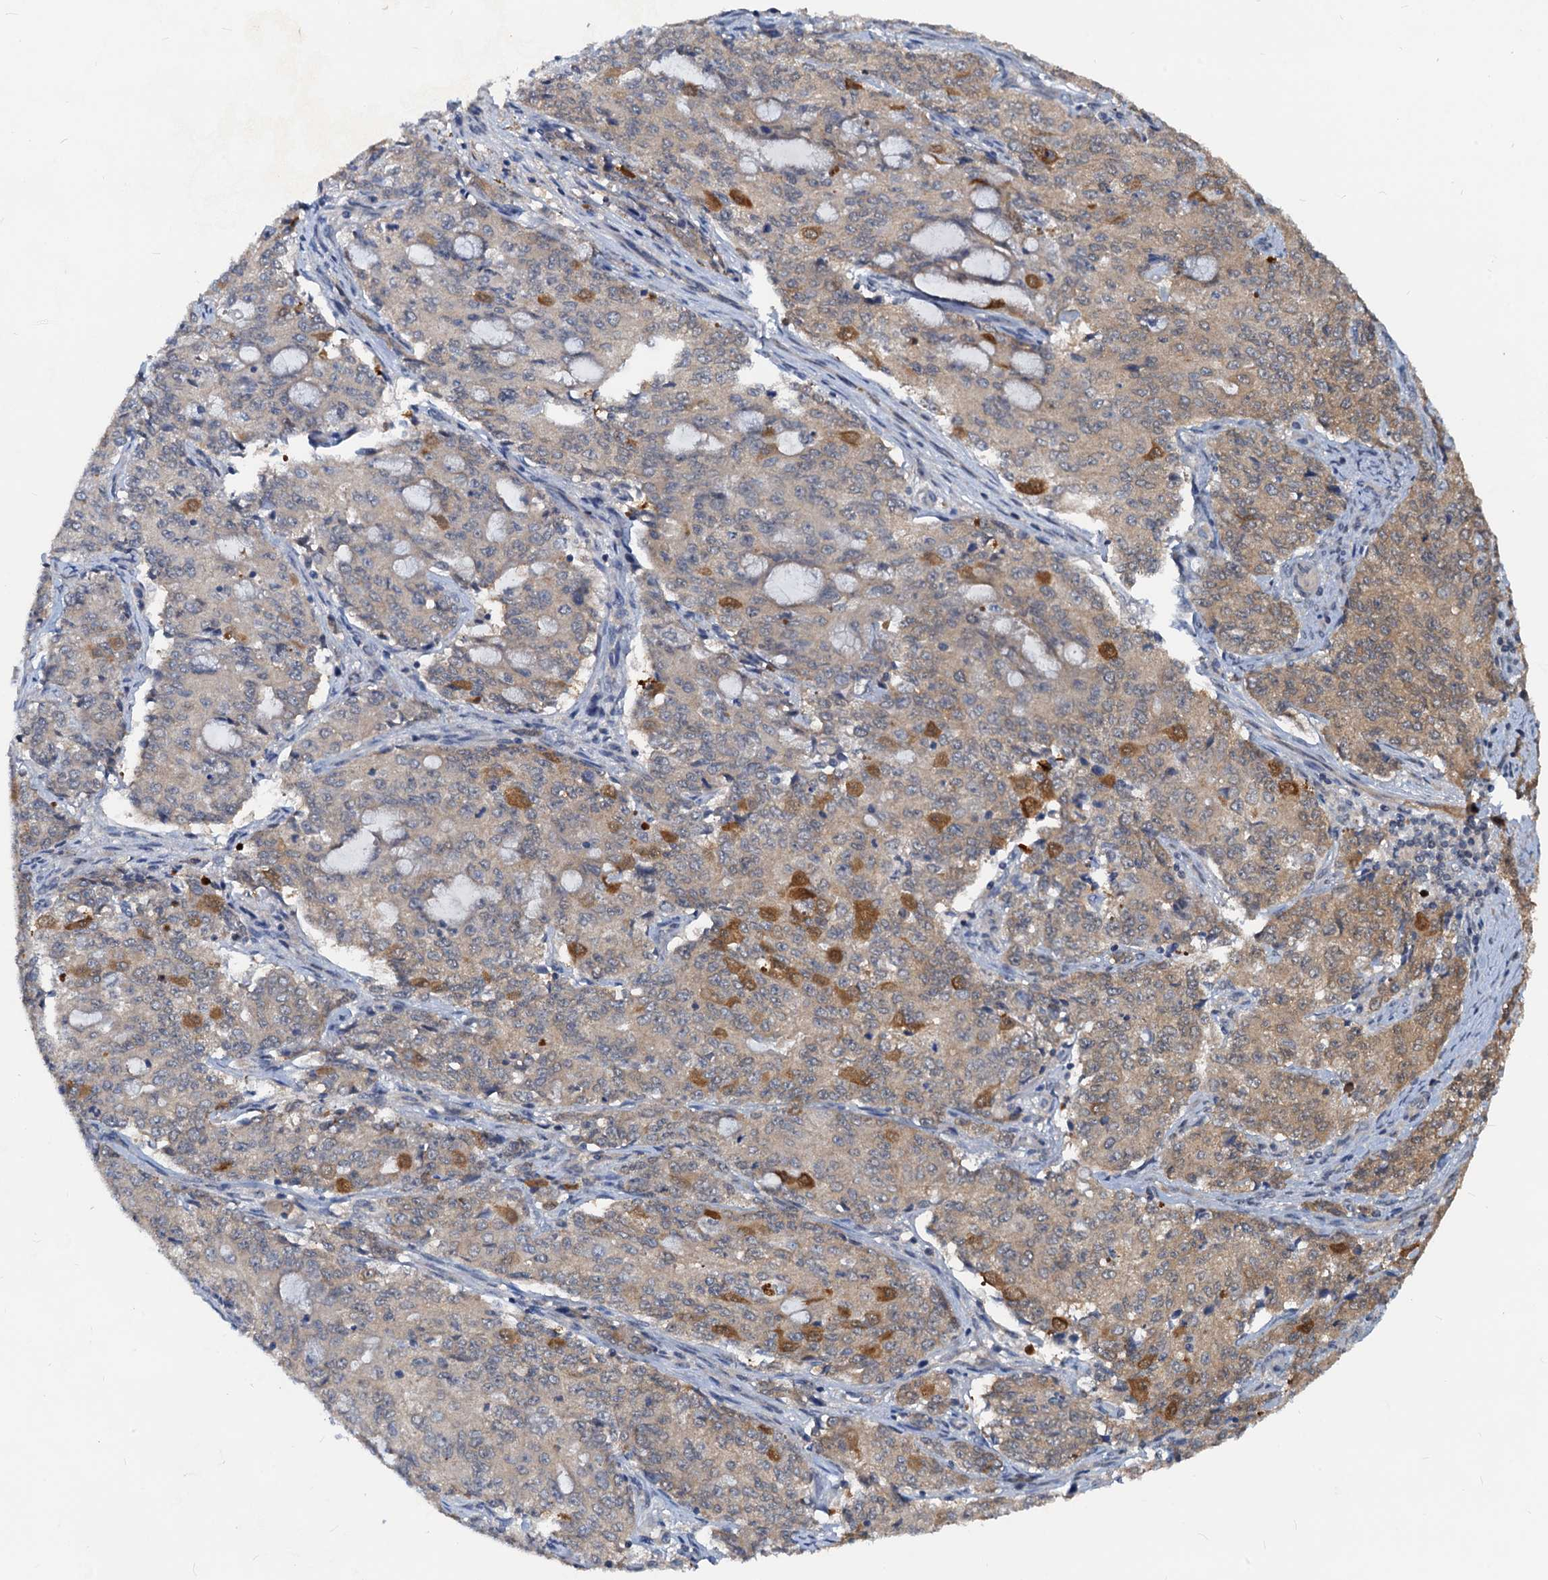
{"staining": {"intensity": "moderate", "quantity": "<25%", "location": "cytoplasmic/membranous"}, "tissue": "endometrial cancer", "cell_type": "Tumor cells", "image_type": "cancer", "snomed": [{"axis": "morphology", "description": "Adenocarcinoma, NOS"}, {"axis": "topography", "description": "Endometrium"}], "caption": "Immunohistochemical staining of human adenocarcinoma (endometrial) reveals moderate cytoplasmic/membranous protein staining in approximately <25% of tumor cells. (Brightfield microscopy of DAB IHC at high magnification).", "gene": "PTGES3", "patient": {"sex": "female", "age": 50}}